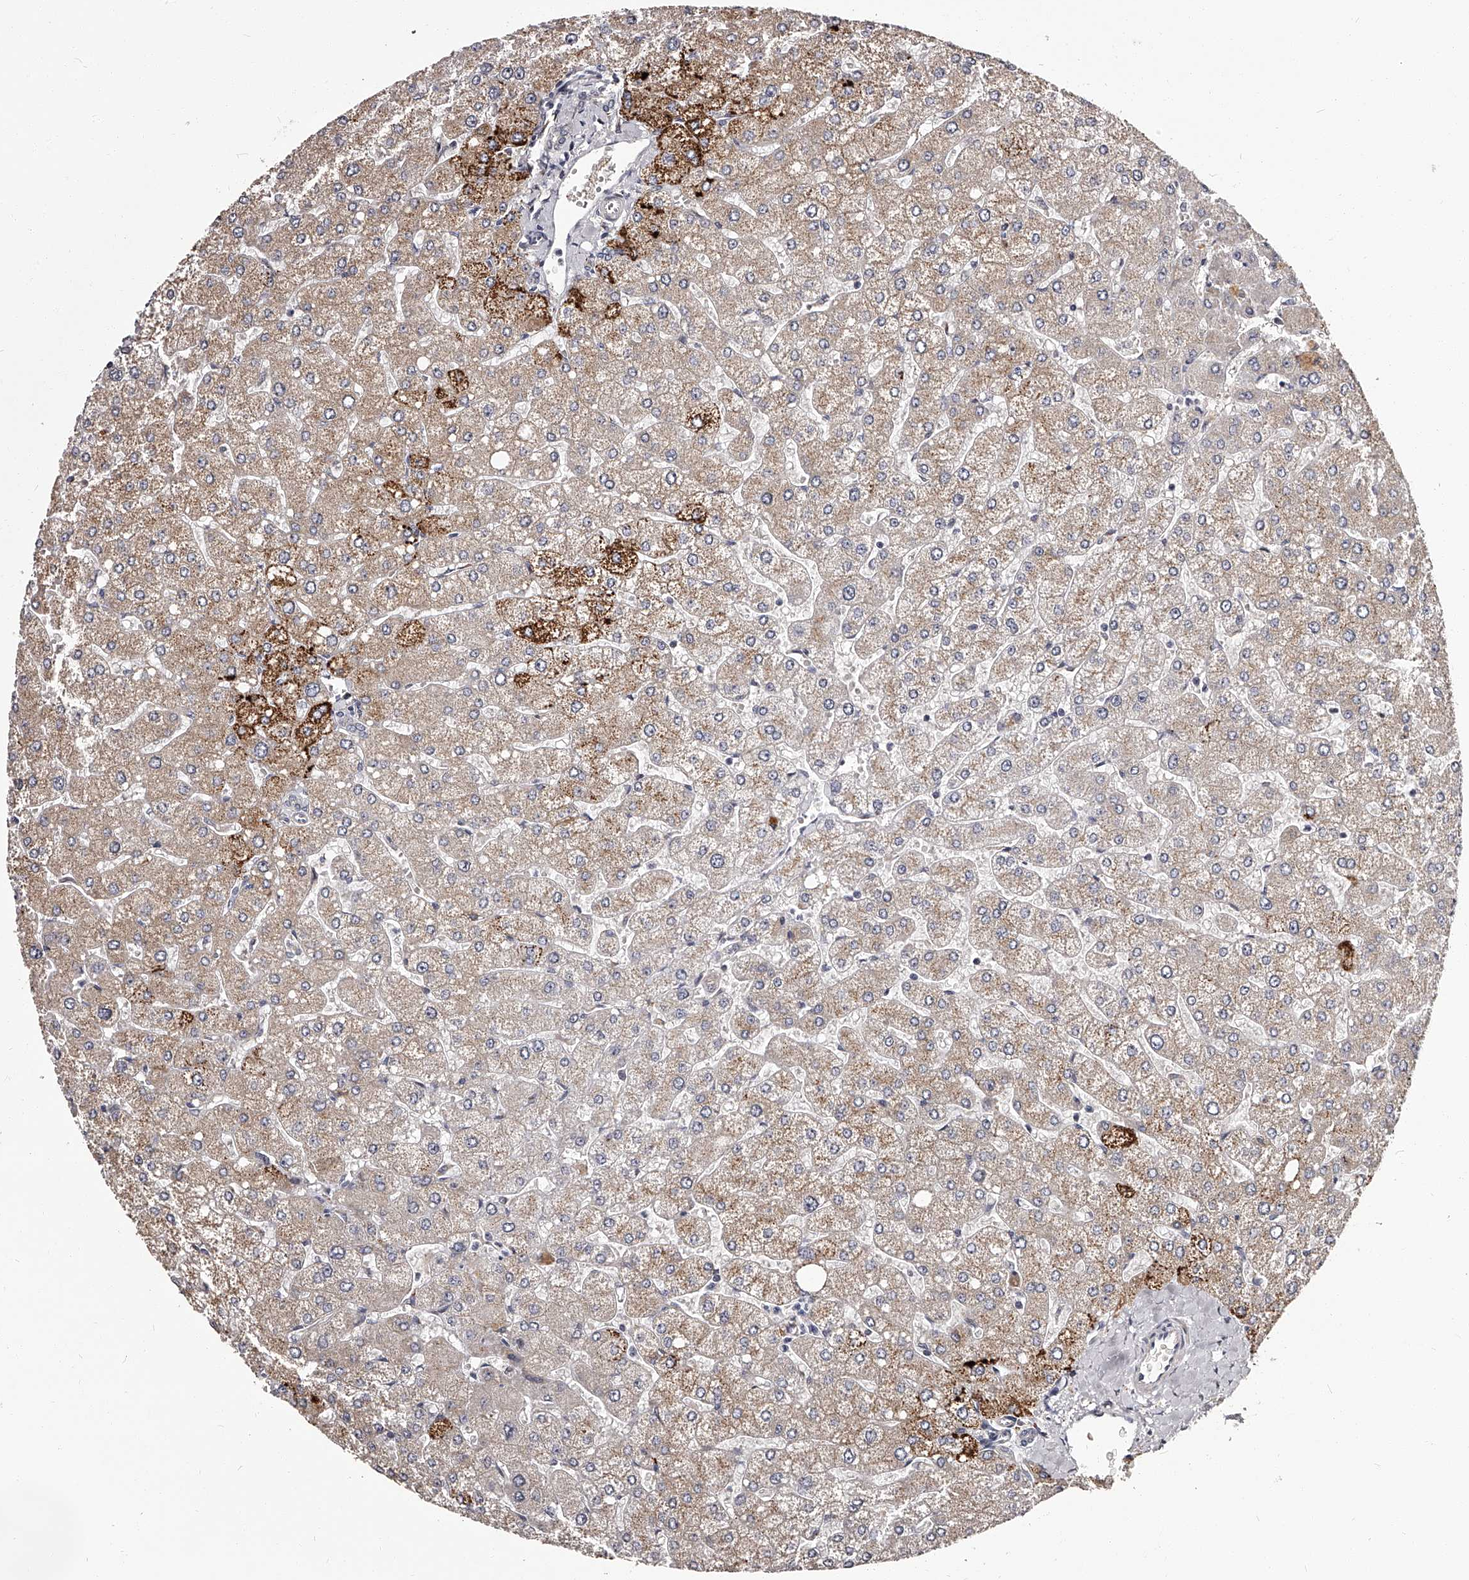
{"staining": {"intensity": "negative", "quantity": "none", "location": "none"}, "tissue": "liver", "cell_type": "Cholangiocytes", "image_type": "normal", "snomed": [{"axis": "morphology", "description": "Normal tissue, NOS"}, {"axis": "topography", "description": "Liver"}], "caption": "Cholangiocytes are negative for brown protein staining in benign liver. (DAB (3,3'-diaminobenzidine) immunohistochemistry (IHC), high magnification).", "gene": "RSC1A1", "patient": {"sex": "male", "age": 55}}